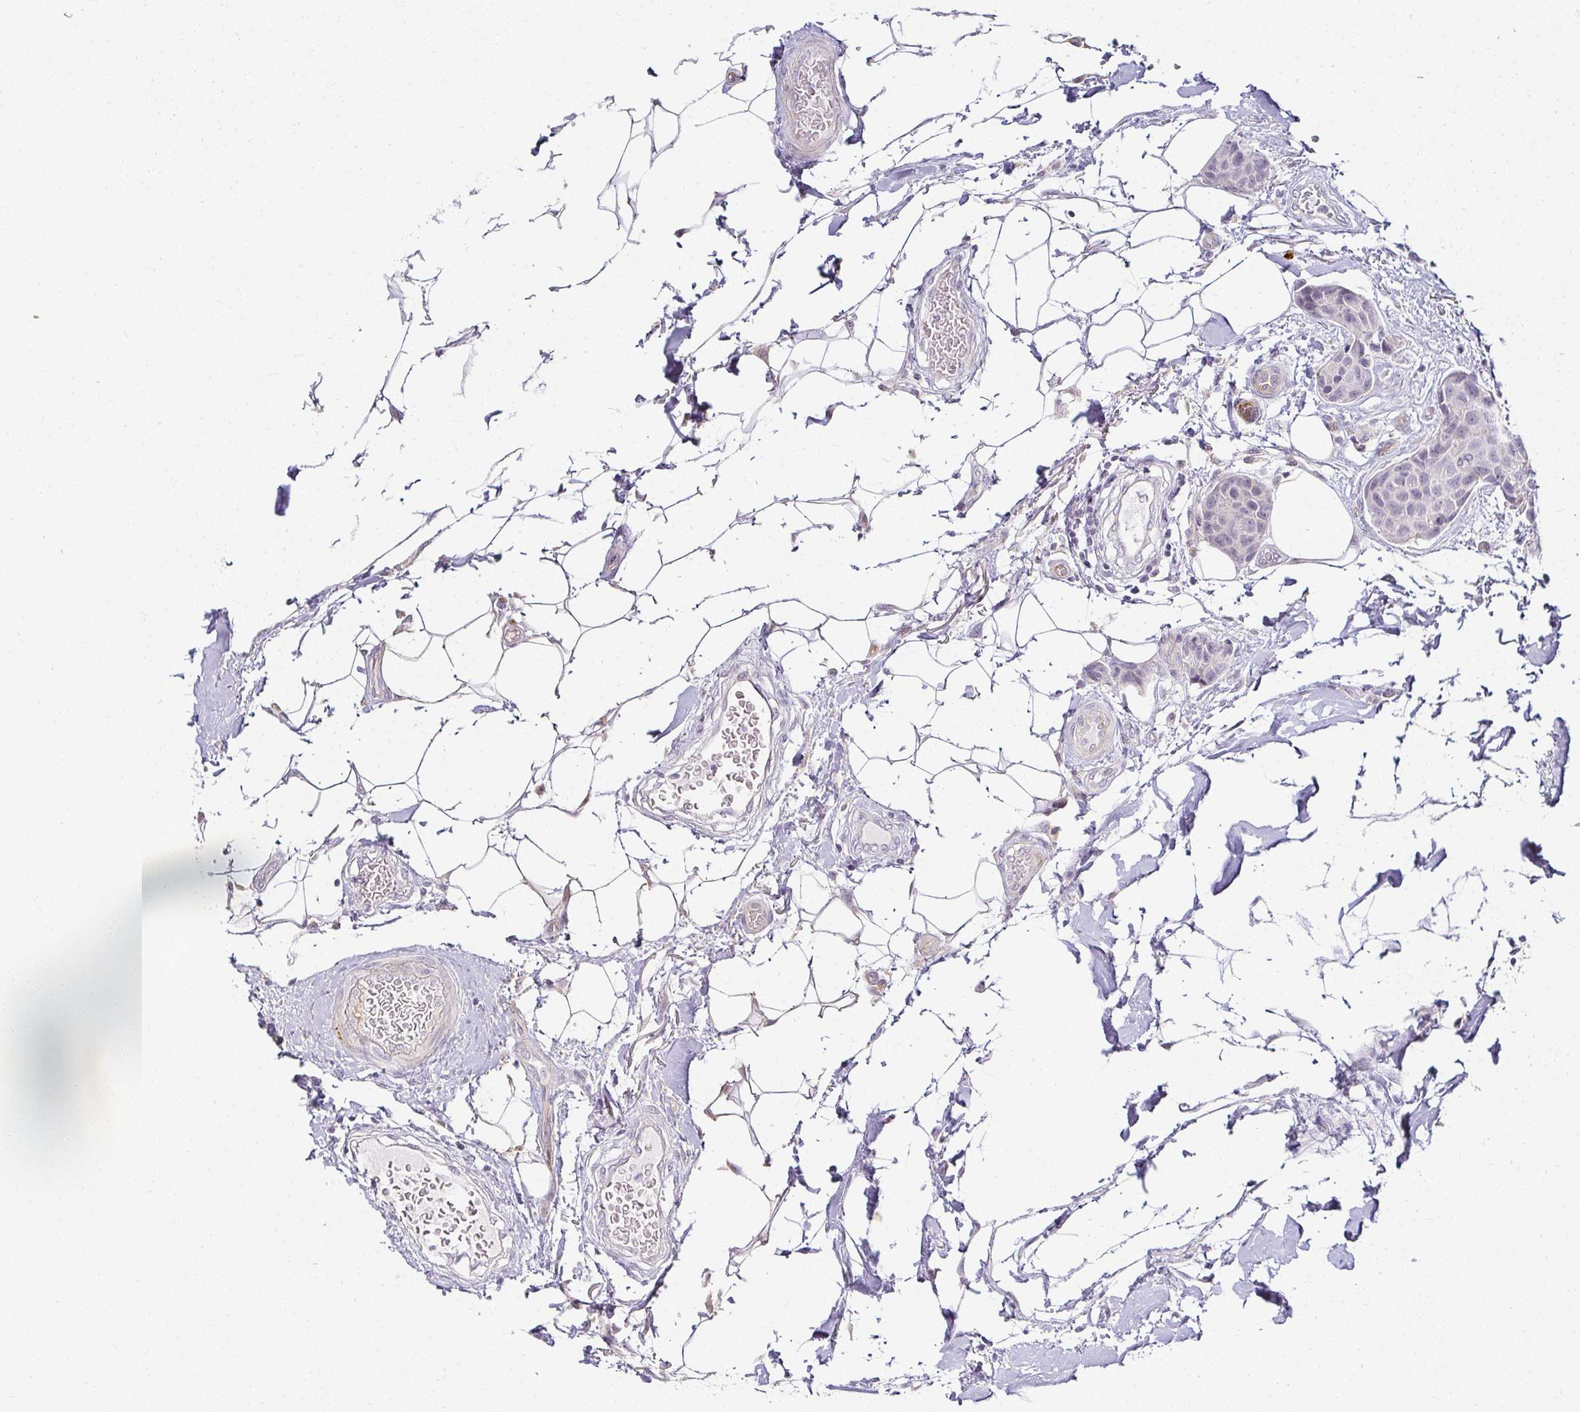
{"staining": {"intensity": "negative", "quantity": "none", "location": "none"}, "tissue": "breast cancer", "cell_type": "Tumor cells", "image_type": "cancer", "snomed": [{"axis": "morphology", "description": "Duct carcinoma"}, {"axis": "topography", "description": "Breast"}, {"axis": "topography", "description": "Lymph node"}], "caption": "Immunohistochemistry (IHC) of breast cancer (intraductal carcinoma) demonstrates no expression in tumor cells. (DAB (3,3'-diaminobenzidine) IHC with hematoxylin counter stain).", "gene": "ACAN", "patient": {"sex": "female", "age": 80}}